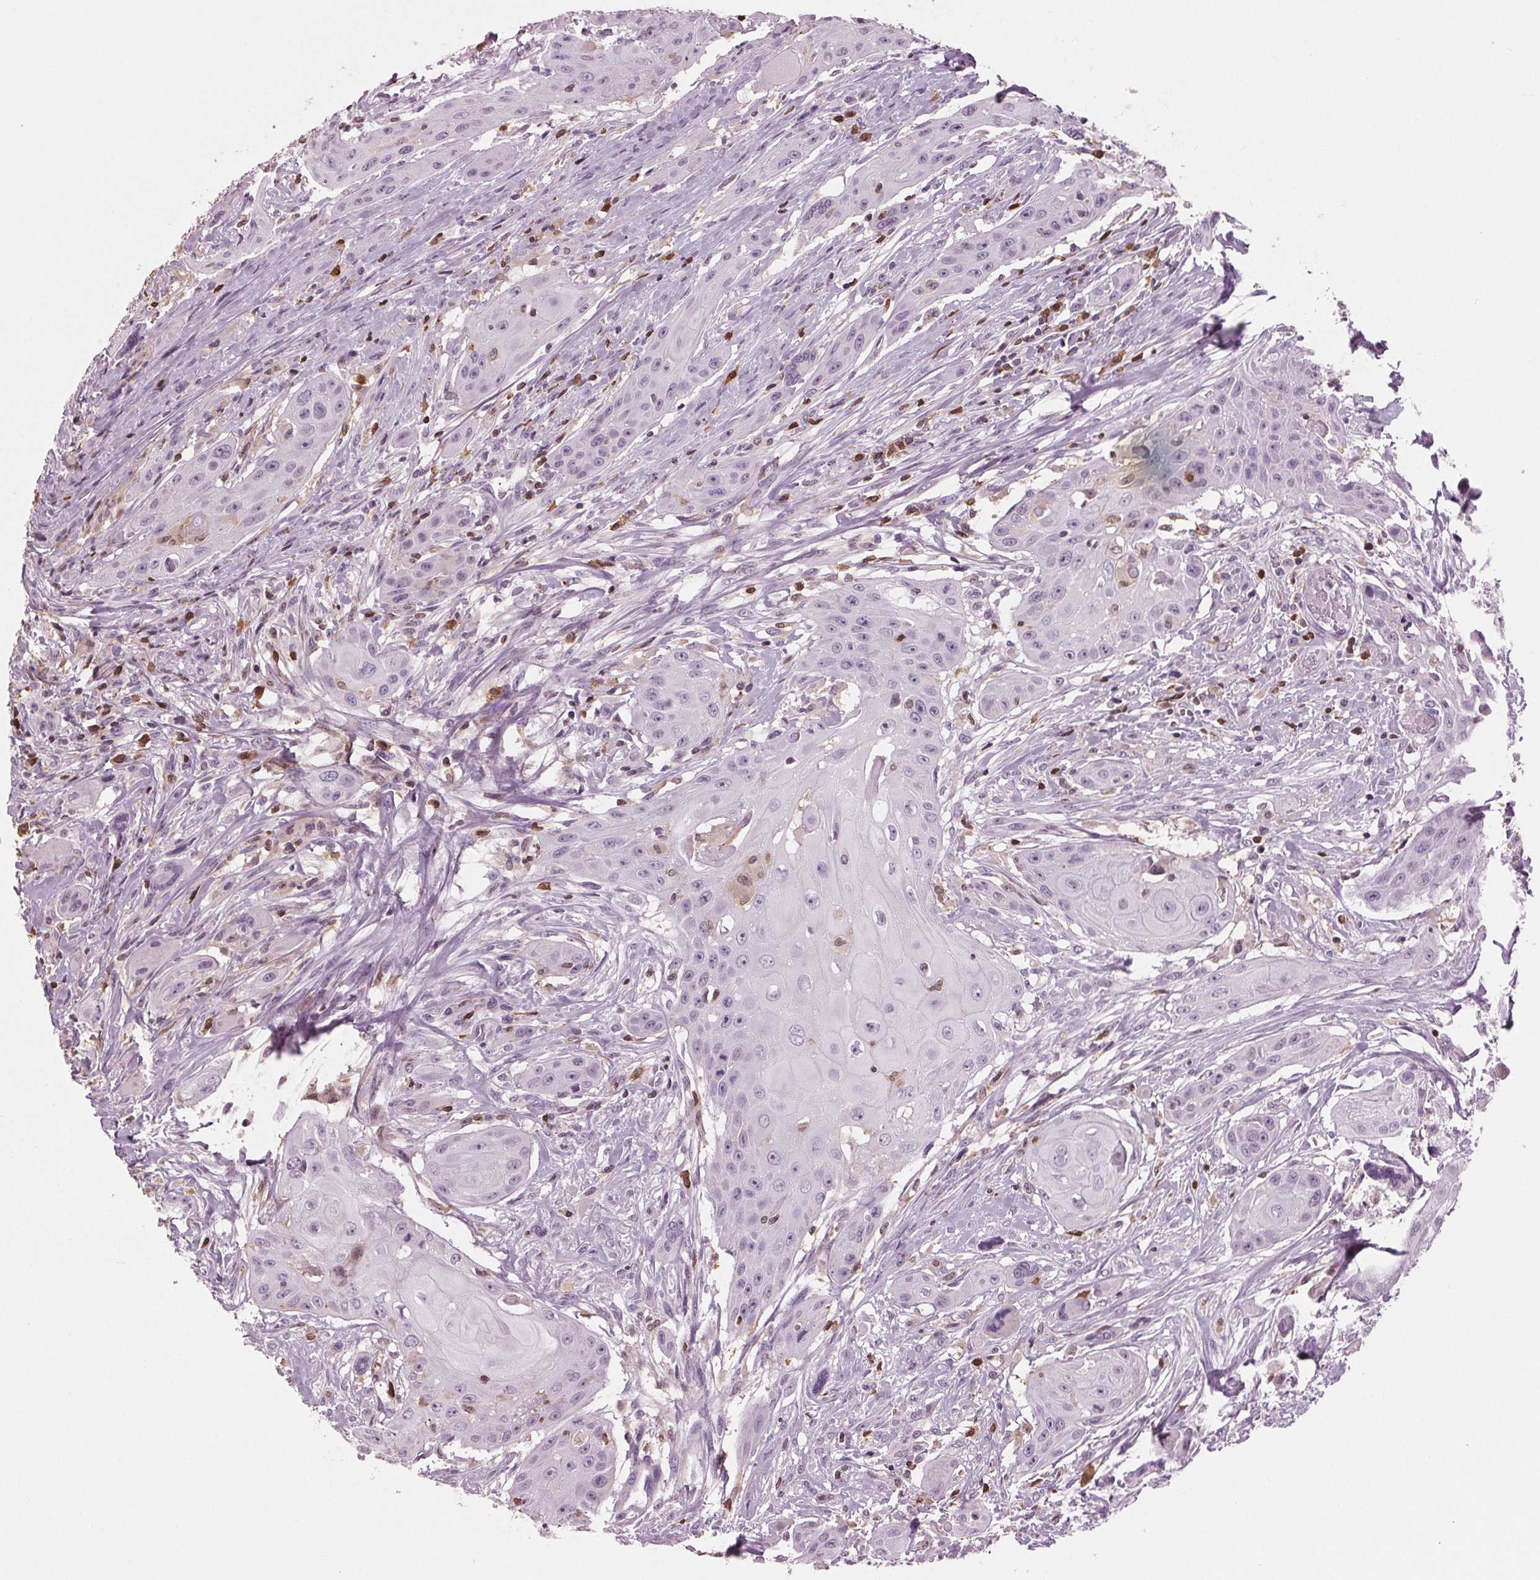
{"staining": {"intensity": "negative", "quantity": "none", "location": "none"}, "tissue": "head and neck cancer", "cell_type": "Tumor cells", "image_type": "cancer", "snomed": [{"axis": "morphology", "description": "Squamous cell carcinoma, NOS"}, {"axis": "topography", "description": "Oral tissue"}, {"axis": "topography", "description": "Head-Neck"}, {"axis": "topography", "description": "Neck, NOS"}], "caption": "High magnification brightfield microscopy of head and neck cancer stained with DAB (brown) and counterstained with hematoxylin (blue): tumor cells show no significant staining.", "gene": "BTLA", "patient": {"sex": "female", "age": 55}}